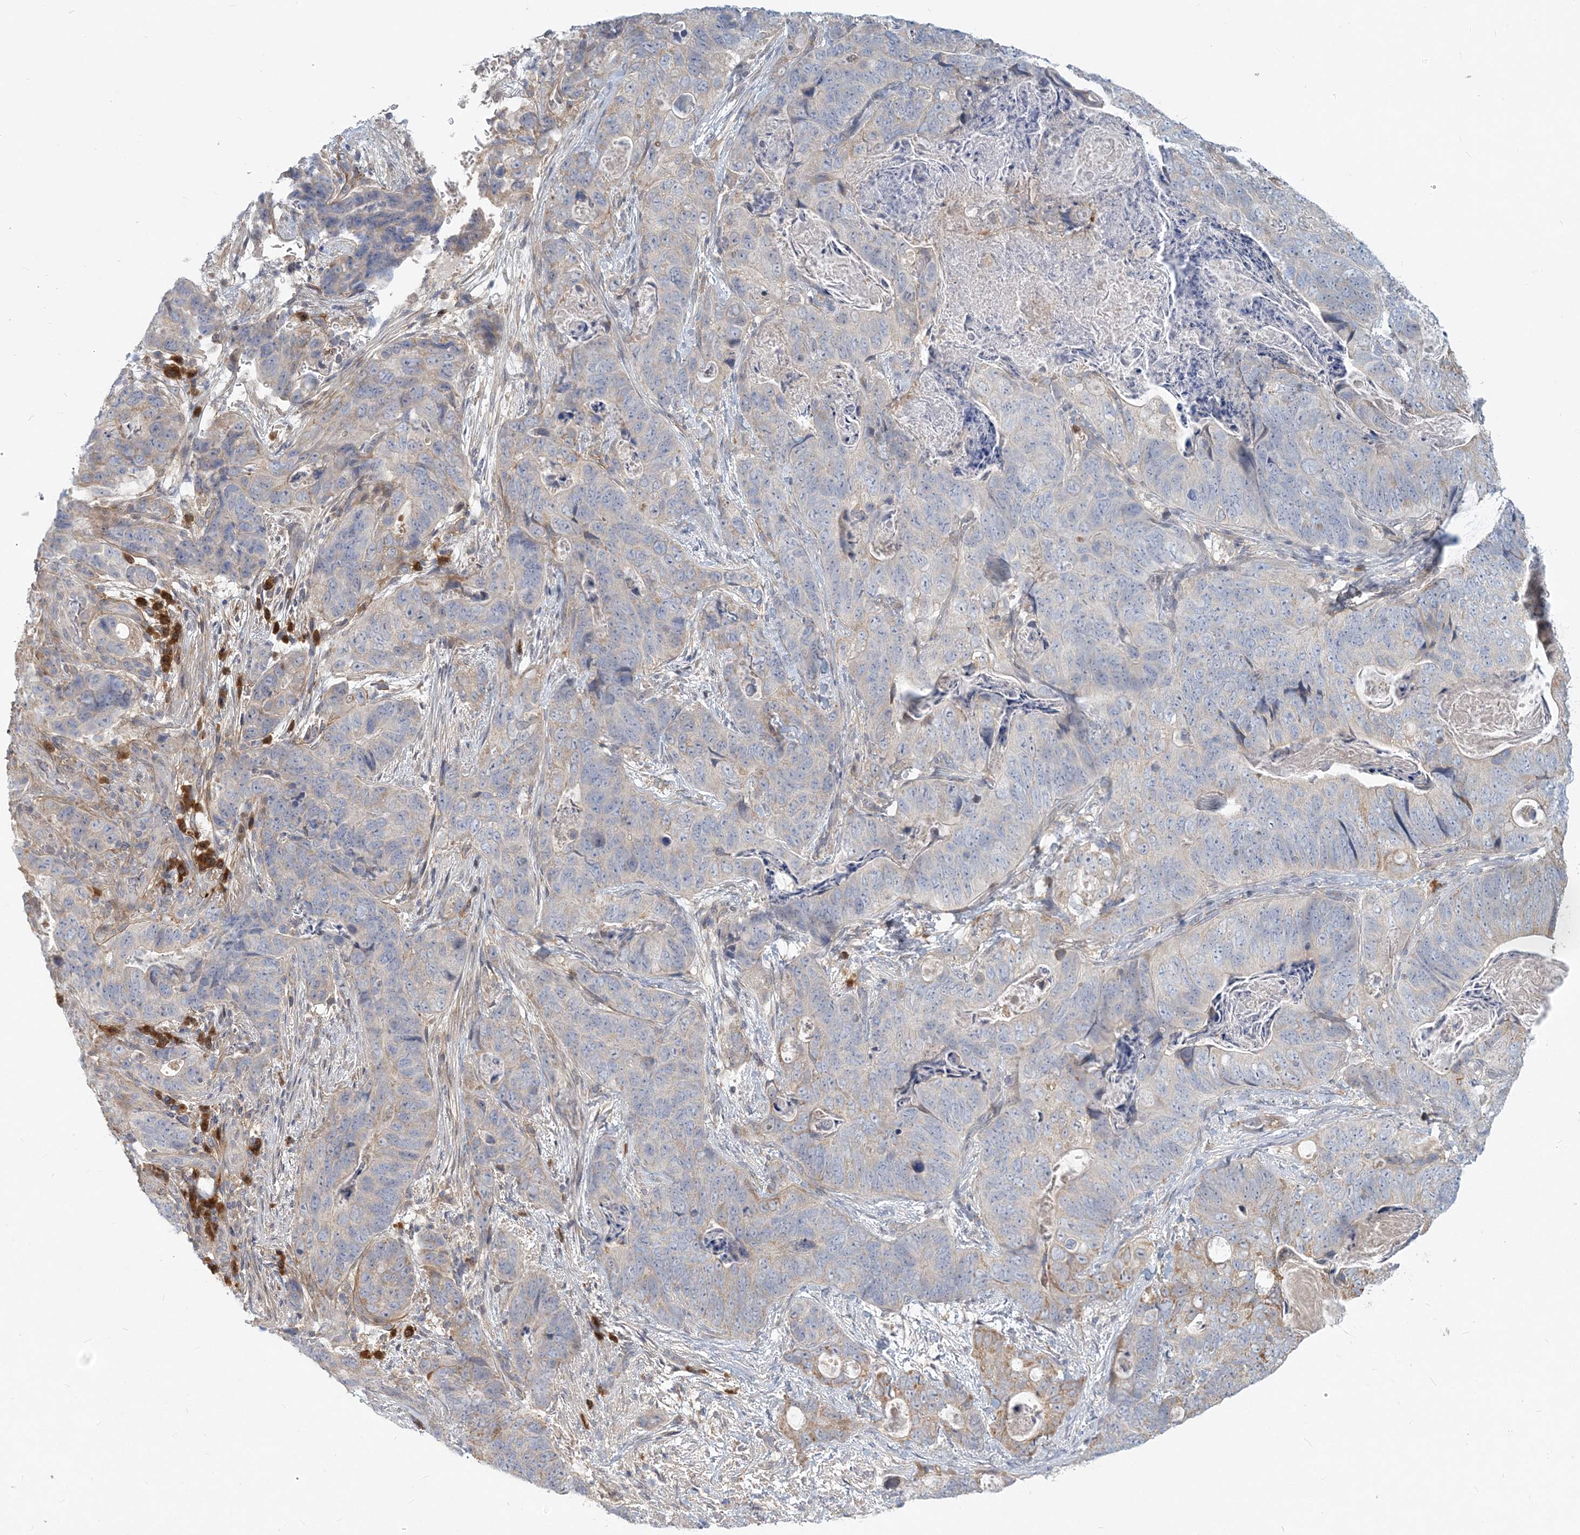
{"staining": {"intensity": "weak", "quantity": "<25%", "location": "cytoplasmic/membranous"}, "tissue": "stomach cancer", "cell_type": "Tumor cells", "image_type": "cancer", "snomed": [{"axis": "morphology", "description": "Normal tissue, NOS"}, {"axis": "morphology", "description": "Adenocarcinoma, NOS"}, {"axis": "topography", "description": "Stomach"}], "caption": "Tumor cells show no significant protein expression in stomach cancer.", "gene": "GMPPA", "patient": {"sex": "female", "age": 89}}